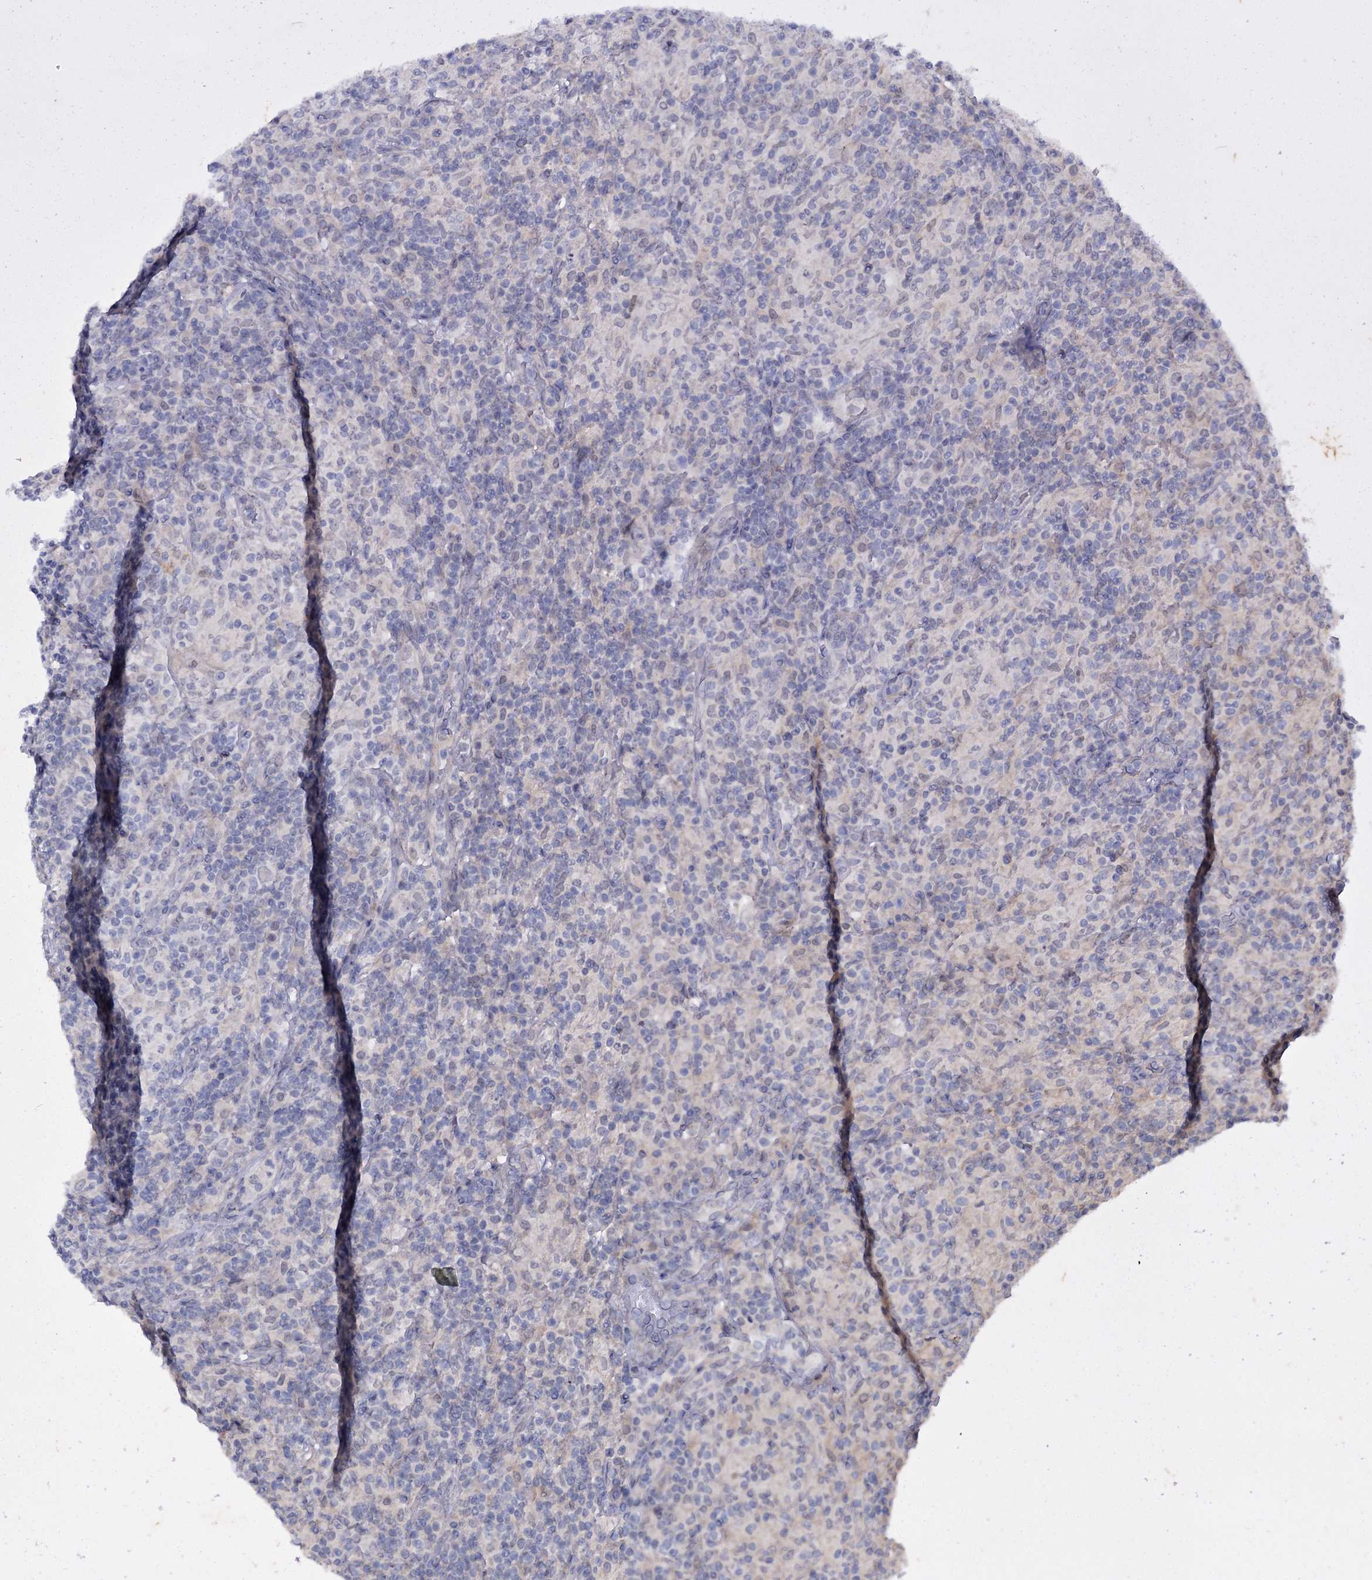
{"staining": {"intensity": "negative", "quantity": "none", "location": "none"}, "tissue": "lymphoma", "cell_type": "Tumor cells", "image_type": "cancer", "snomed": [{"axis": "morphology", "description": "Hodgkin's disease, NOS"}, {"axis": "topography", "description": "Lymph node"}], "caption": "Tumor cells show no significant staining in lymphoma.", "gene": "MID1IP1", "patient": {"sex": "male", "age": 70}}